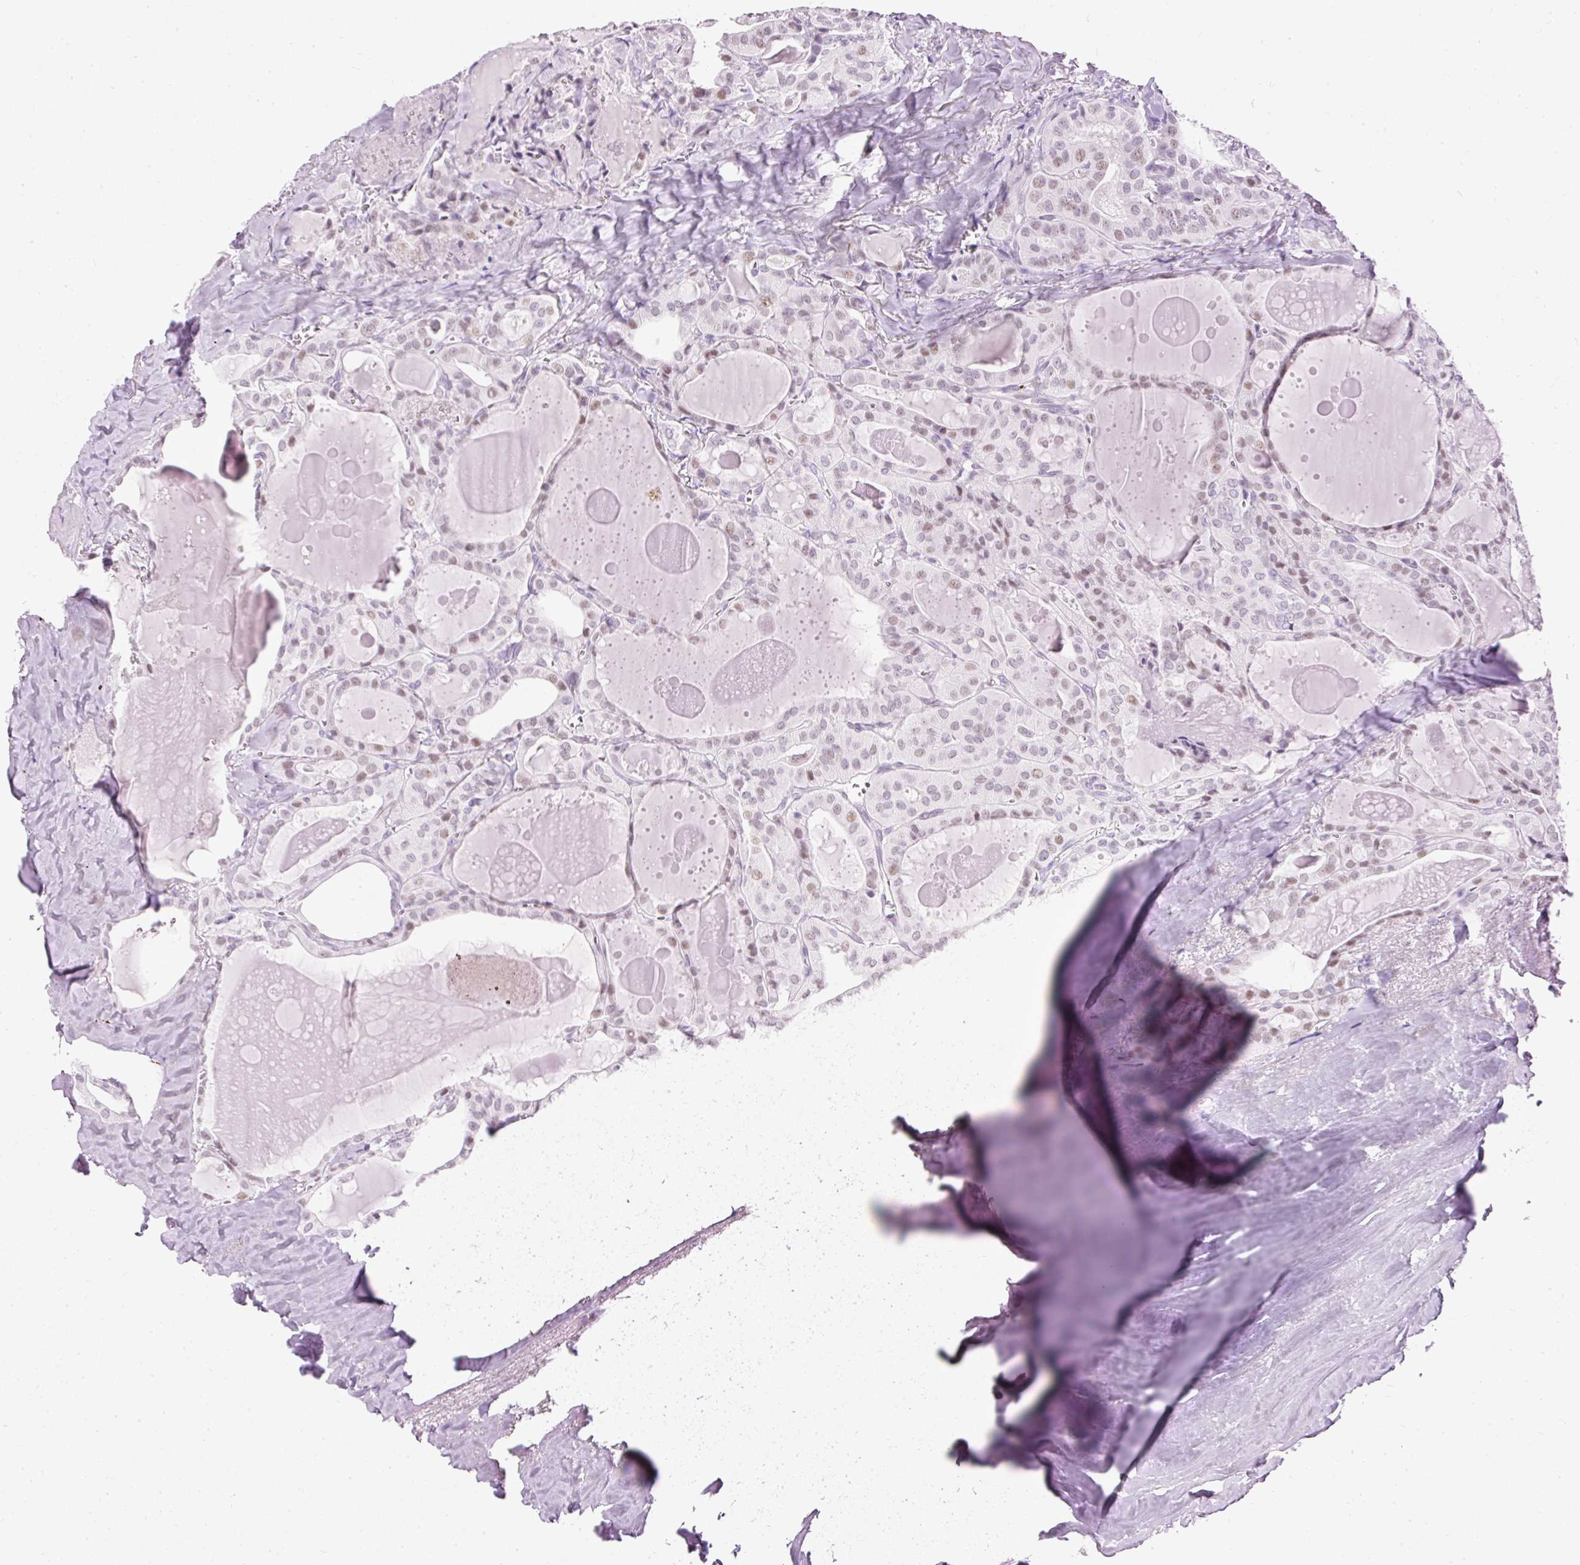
{"staining": {"intensity": "weak", "quantity": ">75%", "location": "nuclear"}, "tissue": "thyroid cancer", "cell_type": "Tumor cells", "image_type": "cancer", "snomed": [{"axis": "morphology", "description": "Papillary adenocarcinoma, NOS"}, {"axis": "topography", "description": "Thyroid gland"}], "caption": "IHC histopathology image of human thyroid papillary adenocarcinoma stained for a protein (brown), which demonstrates low levels of weak nuclear staining in about >75% of tumor cells.", "gene": "PDE6B", "patient": {"sex": "male", "age": 52}}